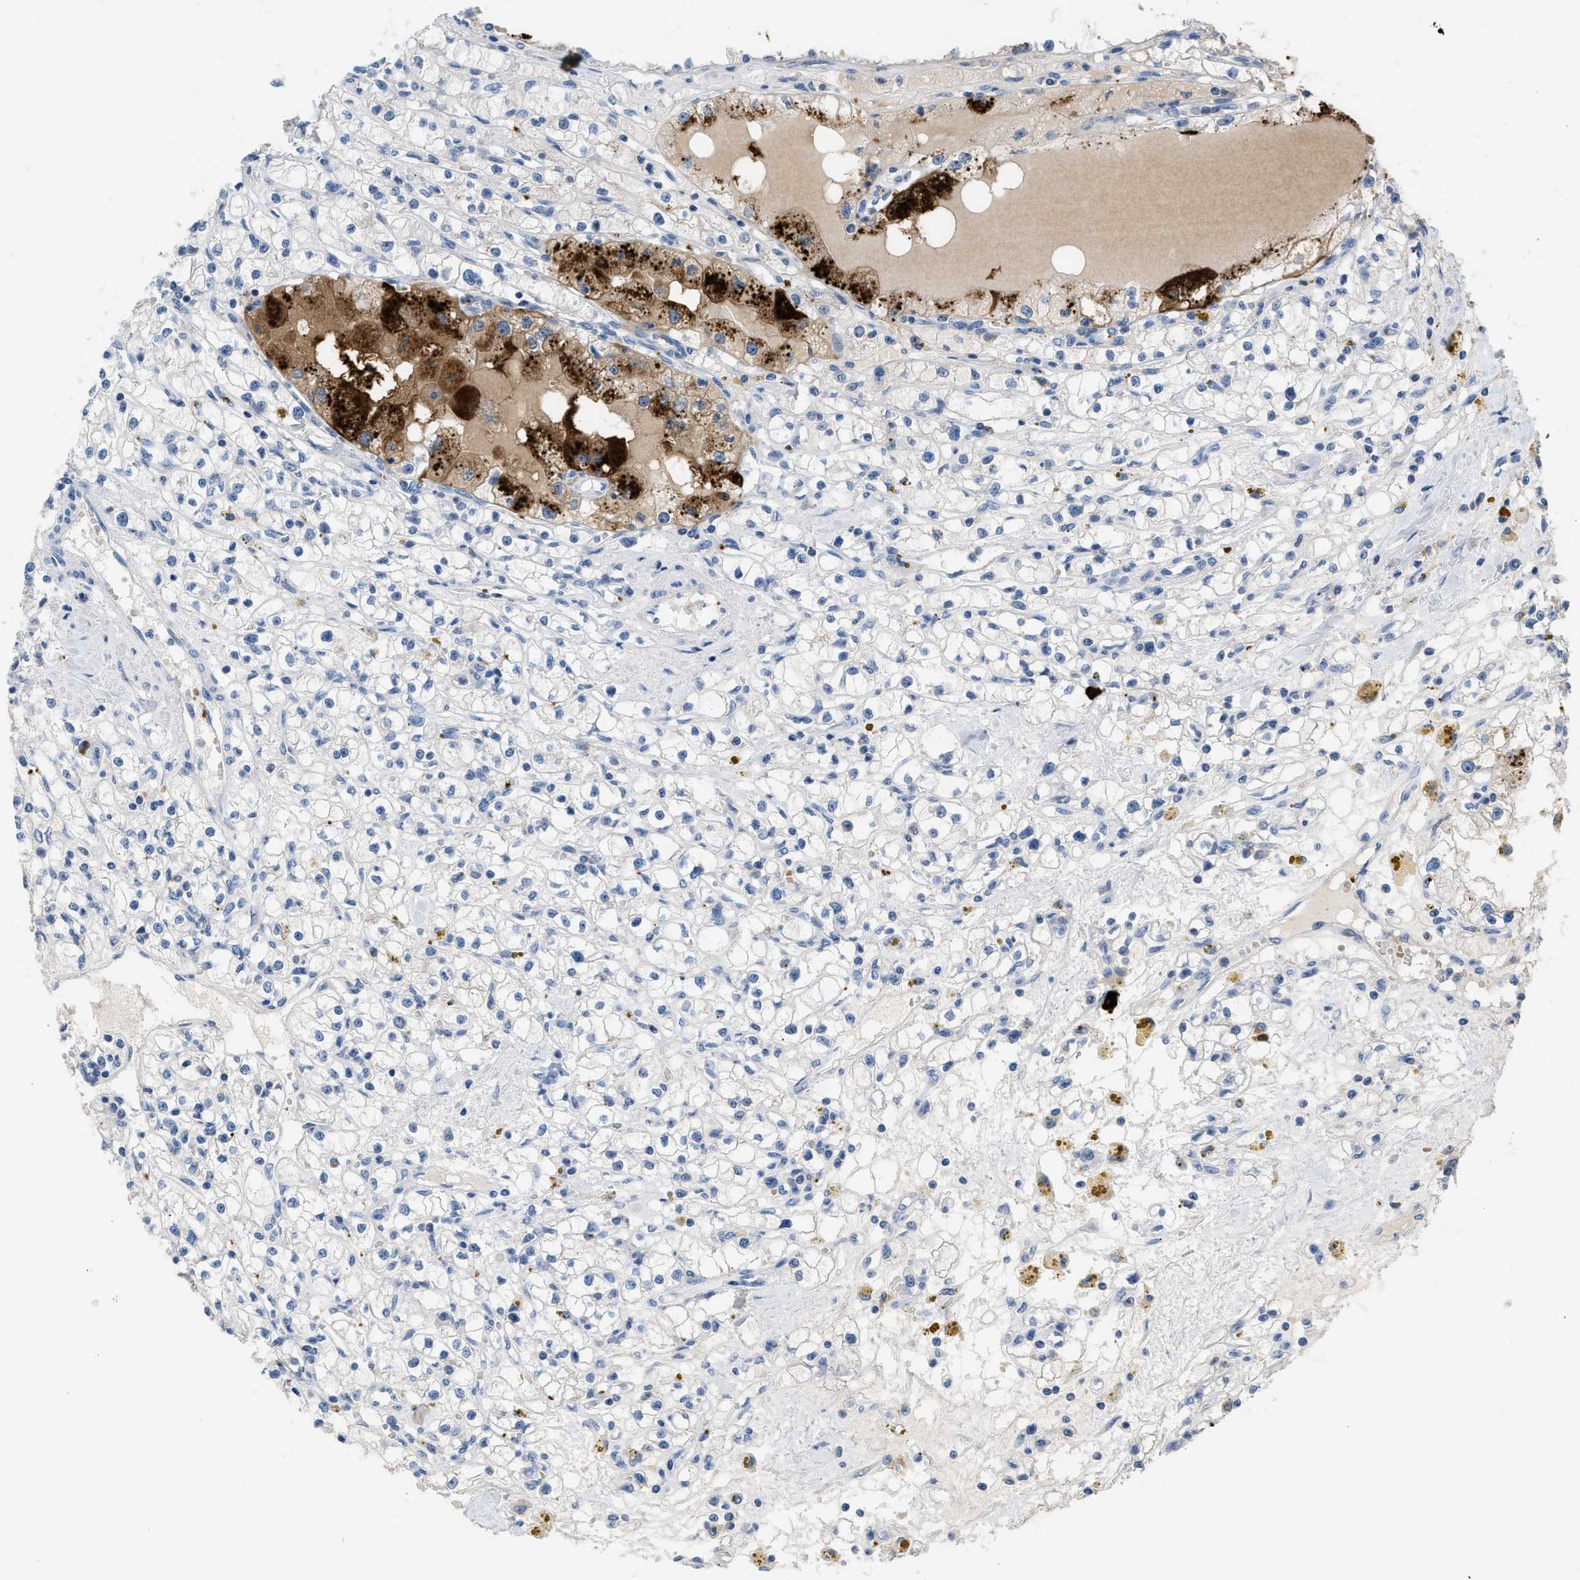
{"staining": {"intensity": "negative", "quantity": "none", "location": "none"}, "tissue": "renal cancer", "cell_type": "Tumor cells", "image_type": "cancer", "snomed": [{"axis": "morphology", "description": "Adenocarcinoma, NOS"}, {"axis": "topography", "description": "Kidney"}], "caption": "Immunohistochemistry (IHC) histopathology image of human renal cancer stained for a protein (brown), which reveals no expression in tumor cells.", "gene": "FGF18", "patient": {"sex": "male", "age": 56}}